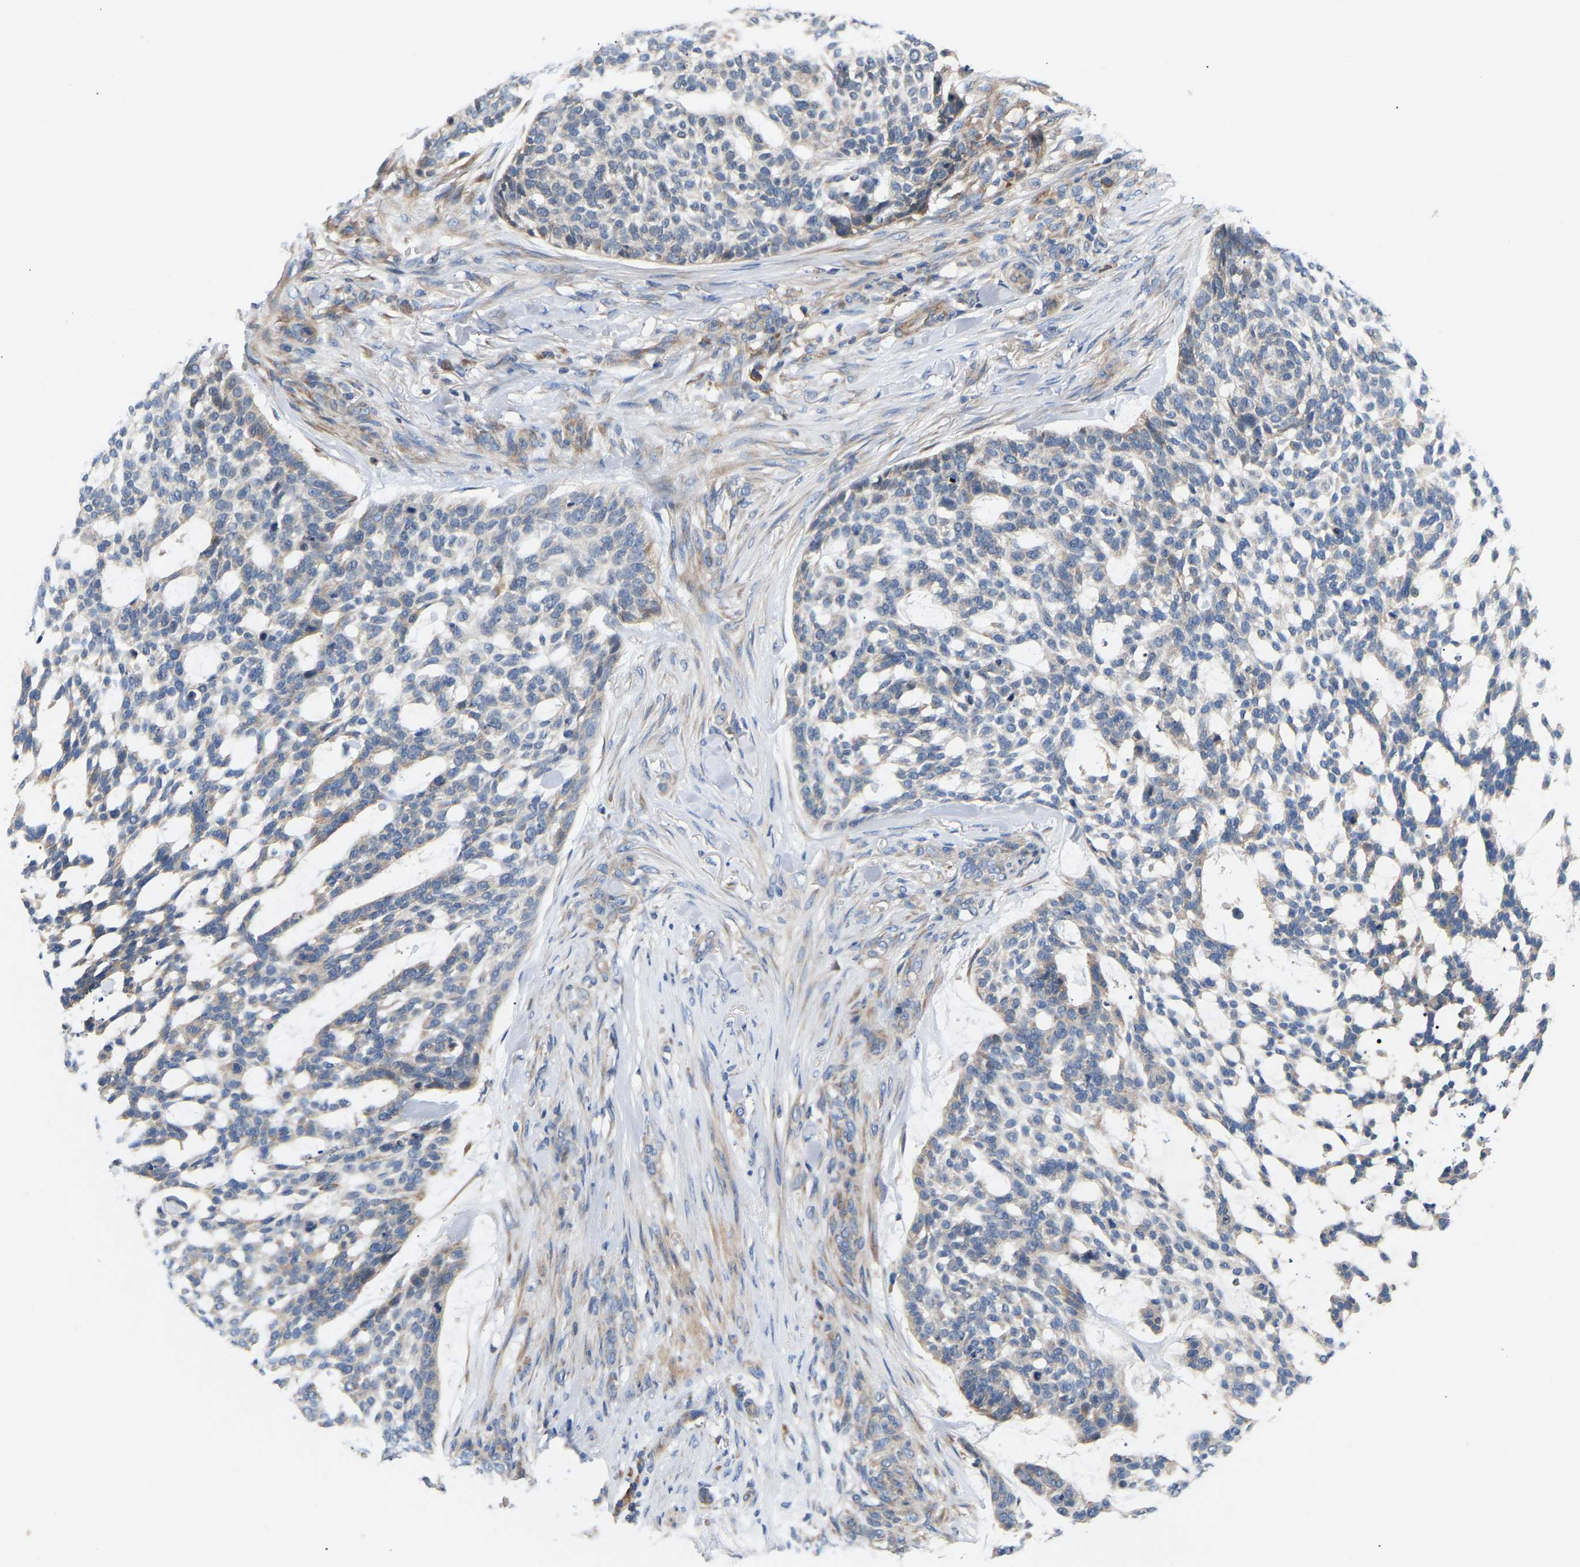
{"staining": {"intensity": "negative", "quantity": "none", "location": "none"}, "tissue": "skin cancer", "cell_type": "Tumor cells", "image_type": "cancer", "snomed": [{"axis": "morphology", "description": "Basal cell carcinoma"}, {"axis": "topography", "description": "Skin"}], "caption": "Human skin basal cell carcinoma stained for a protein using IHC demonstrates no staining in tumor cells.", "gene": "AIMP2", "patient": {"sex": "female", "age": 64}}